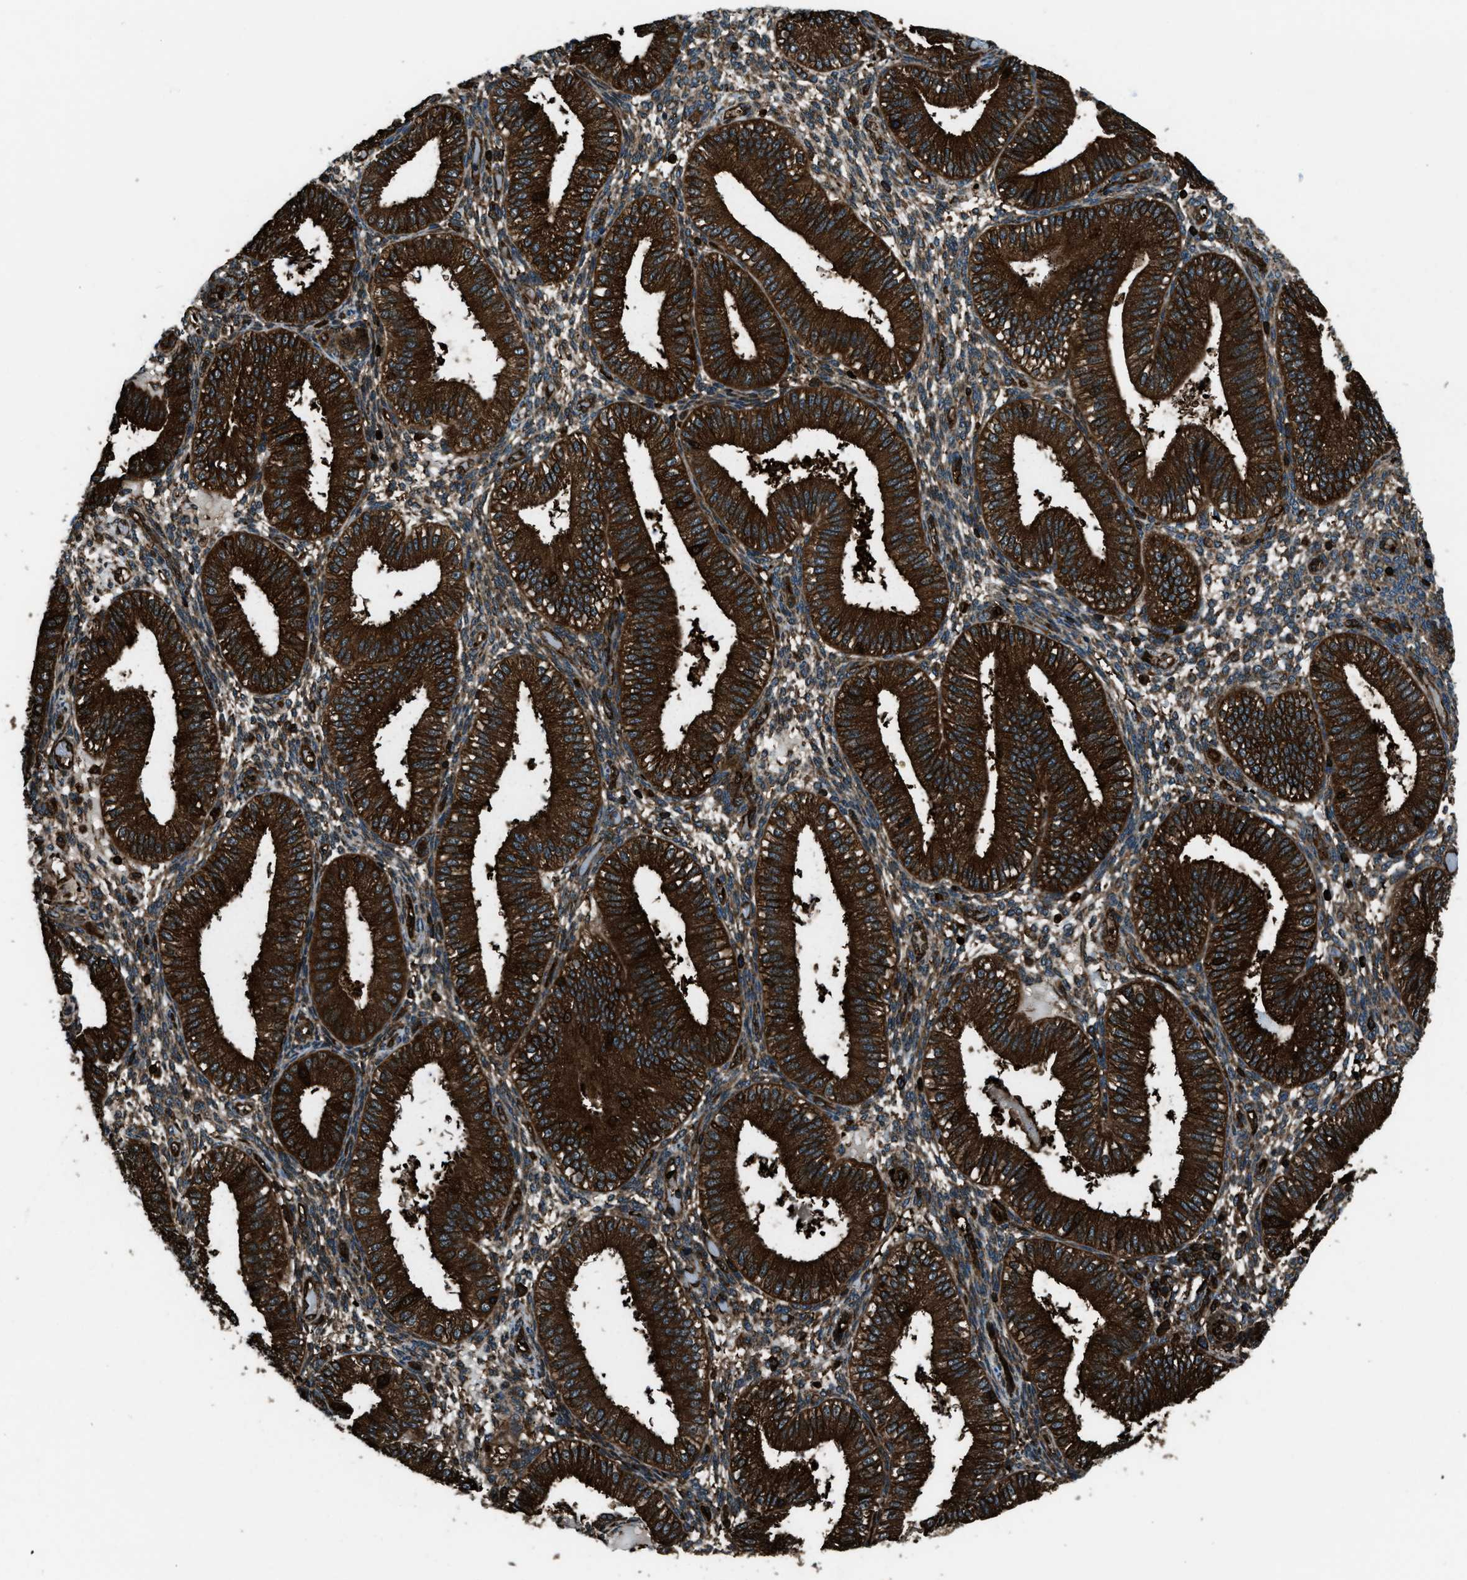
{"staining": {"intensity": "moderate", "quantity": ">75%", "location": "cytoplasmic/membranous"}, "tissue": "endometrium", "cell_type": "Cells in endometrial stroma", "image_type": "normal", "snomed": [{"axis": "morphology", "description": "Normal tissue, NOS"}, {"axis": "topography", "description": "Endometrium"}], "caption": "Immunohistochemistry (IHC) of benign endometrium displays medium levels of moderate cytoplasmic/membranous expression in about >75% of cells in endometrial stroma. The protein of interest is stained brown, and the nuclei are stained in blue (DAB (3,3'-diaminobenzidine) IHC with brightfield microscopy, high magnification).", "gene": "SNX30", "patient": {"sex": "female", "age": 39}}